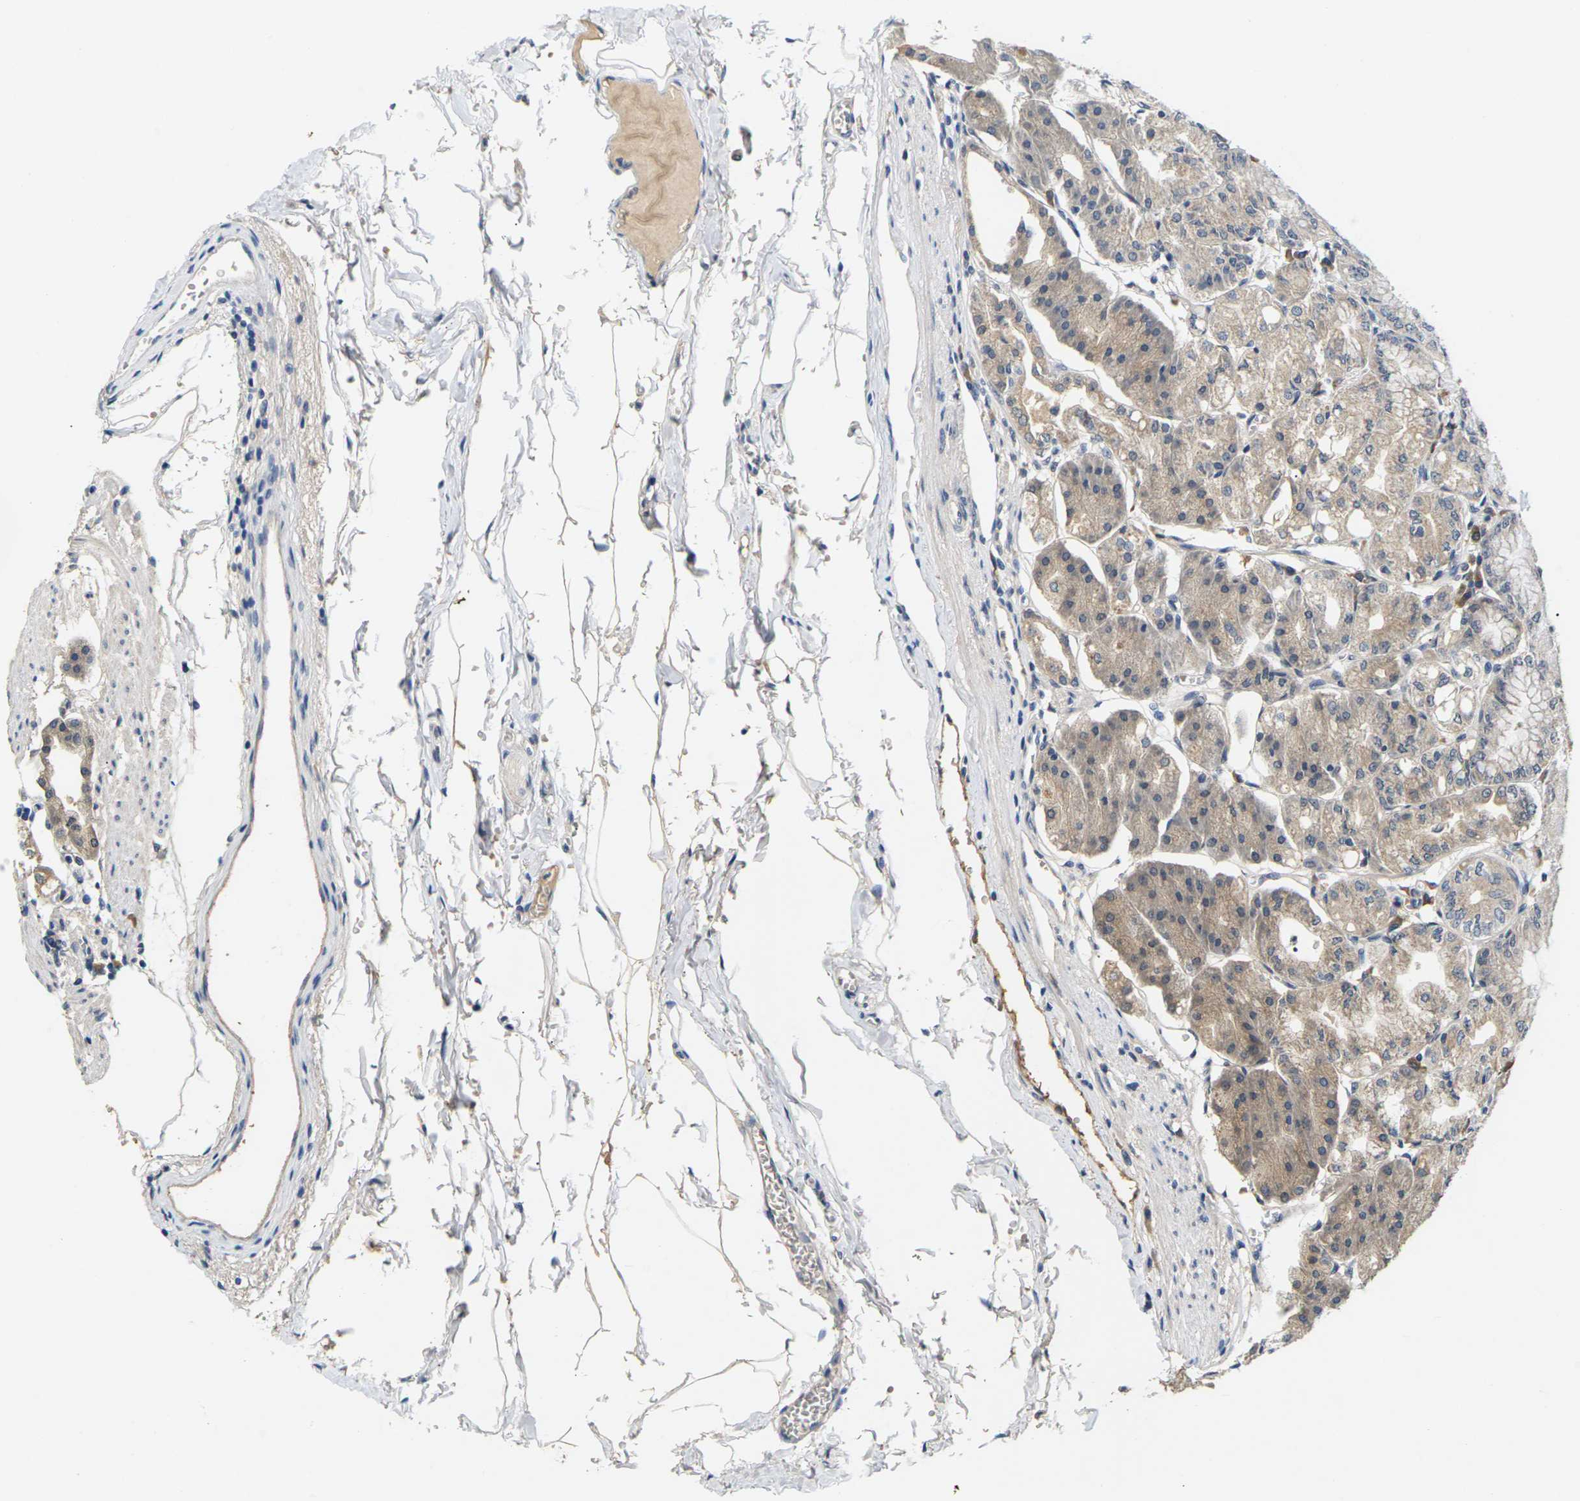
{"staining": {"intensity": "weak", "quantity": ">75%", "location": "cytoplasmic/membranous"}, "tissue": "stomach", "cell_type": "Glandular cells", "image_type": "normal", "snomed": [{"axis": "morphology", "description": "Normal tissue, NOS"}, {"axis": "topography", "description": "Stomach, lower"}], "caption": "IHC image of benign stomach: human stomach stained using immunohistochemistry (IHC) shows low levels of weak protein expression localized specifically in the cytoplasmic/membranous of glandular cells, appearing as a cytoplasmic/membranous brown color.", "gene": "SLC2A2", "patient": {"sex": "male", "age": 71}}